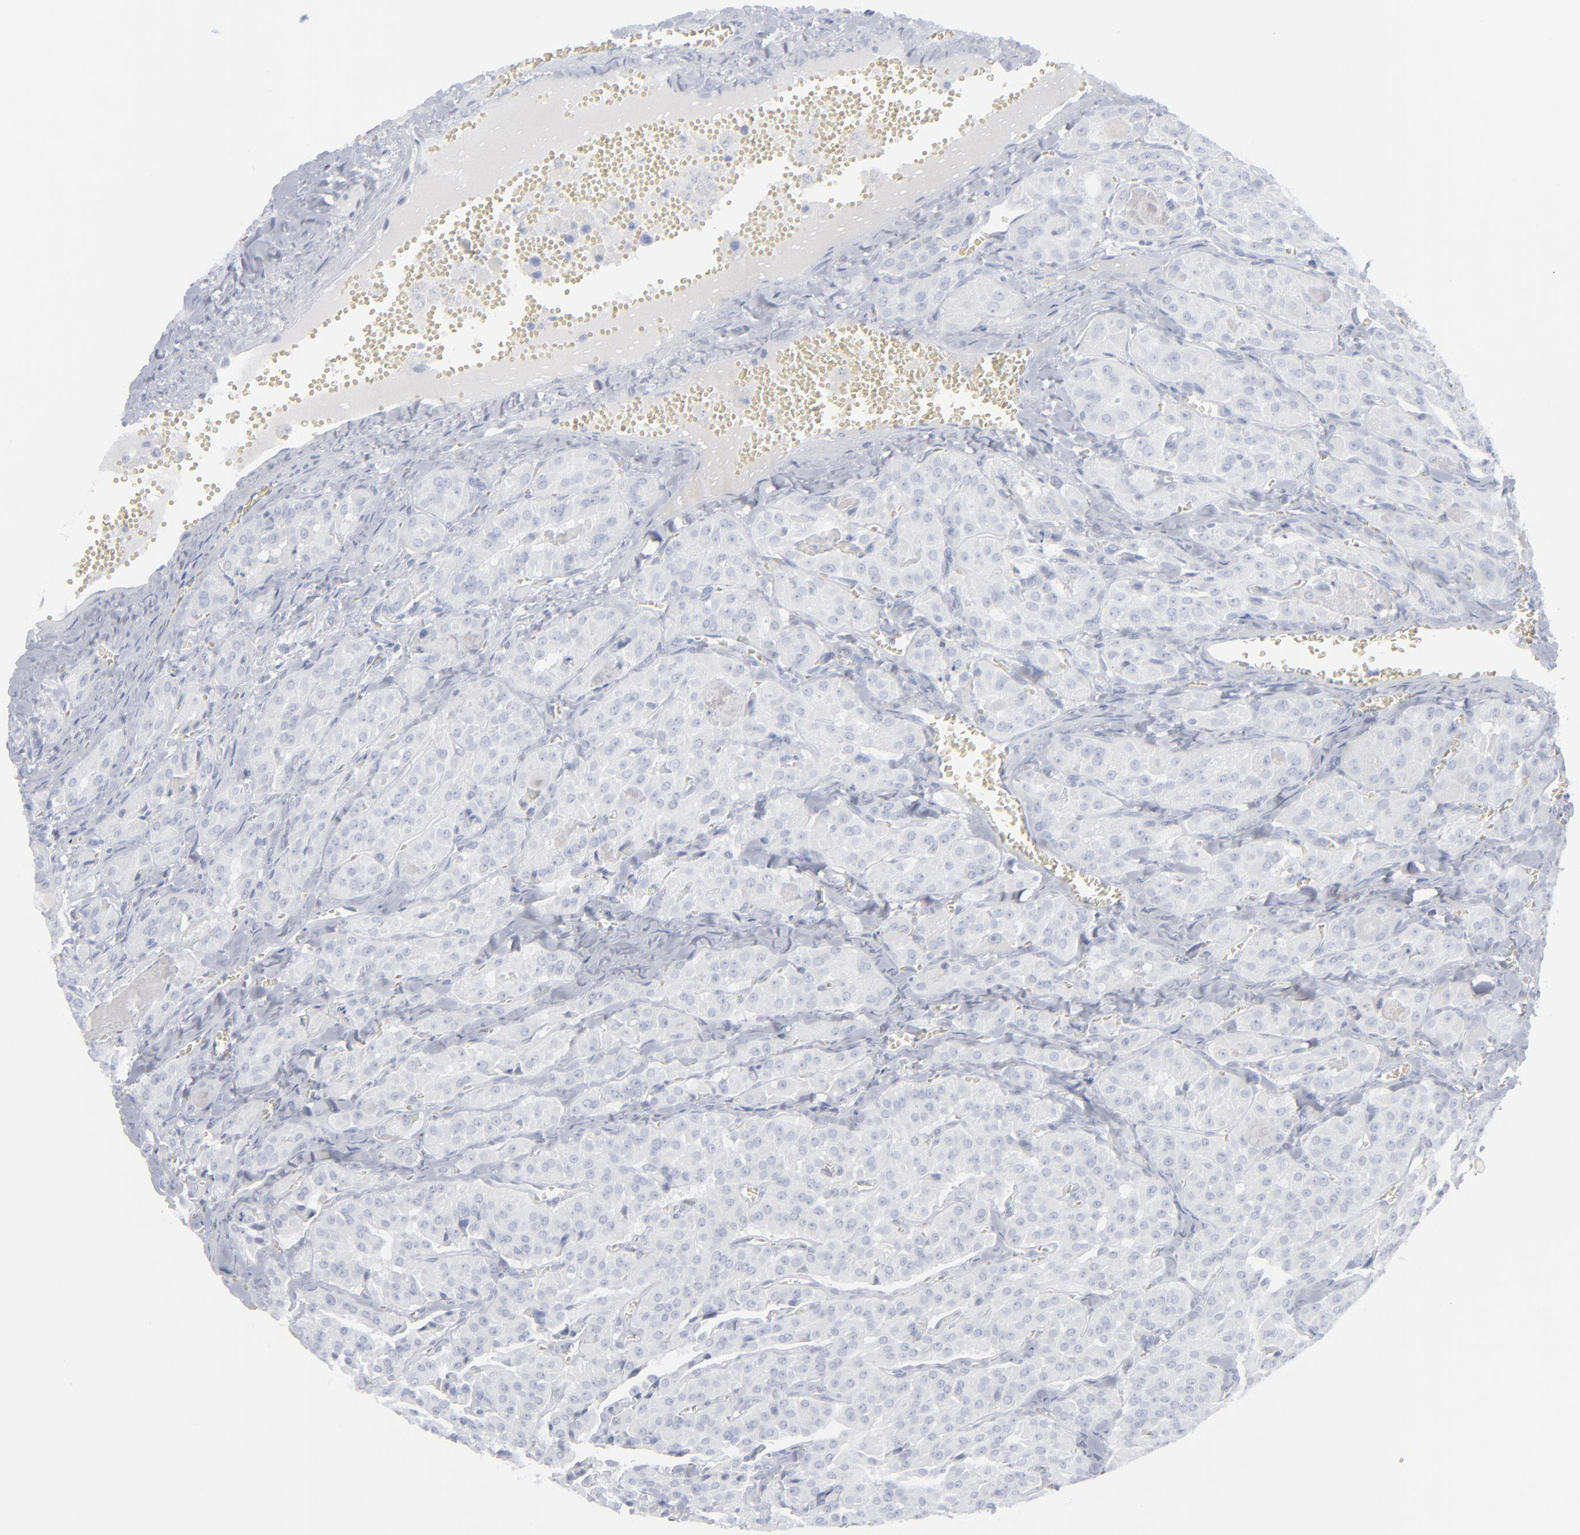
{"staining": {"intensity": "negative", "quantity": "none", "location": "none"}, "tissue": "thyroid cancer", "cell_type": "Tumor cells", "image_type": "cancer", "snomed": [{"axis": "morphology", "description": "Carcinoma, NOS"}, {"axis": "topography", "description": "Thyroid gland"}], "caption": "Human thyroid cancer (carcinoma) stained for a protein using IHC exhibits no staining in tumor cells.", "gene": "MSLN", "patient": {"sex": "male", "age": 76}}